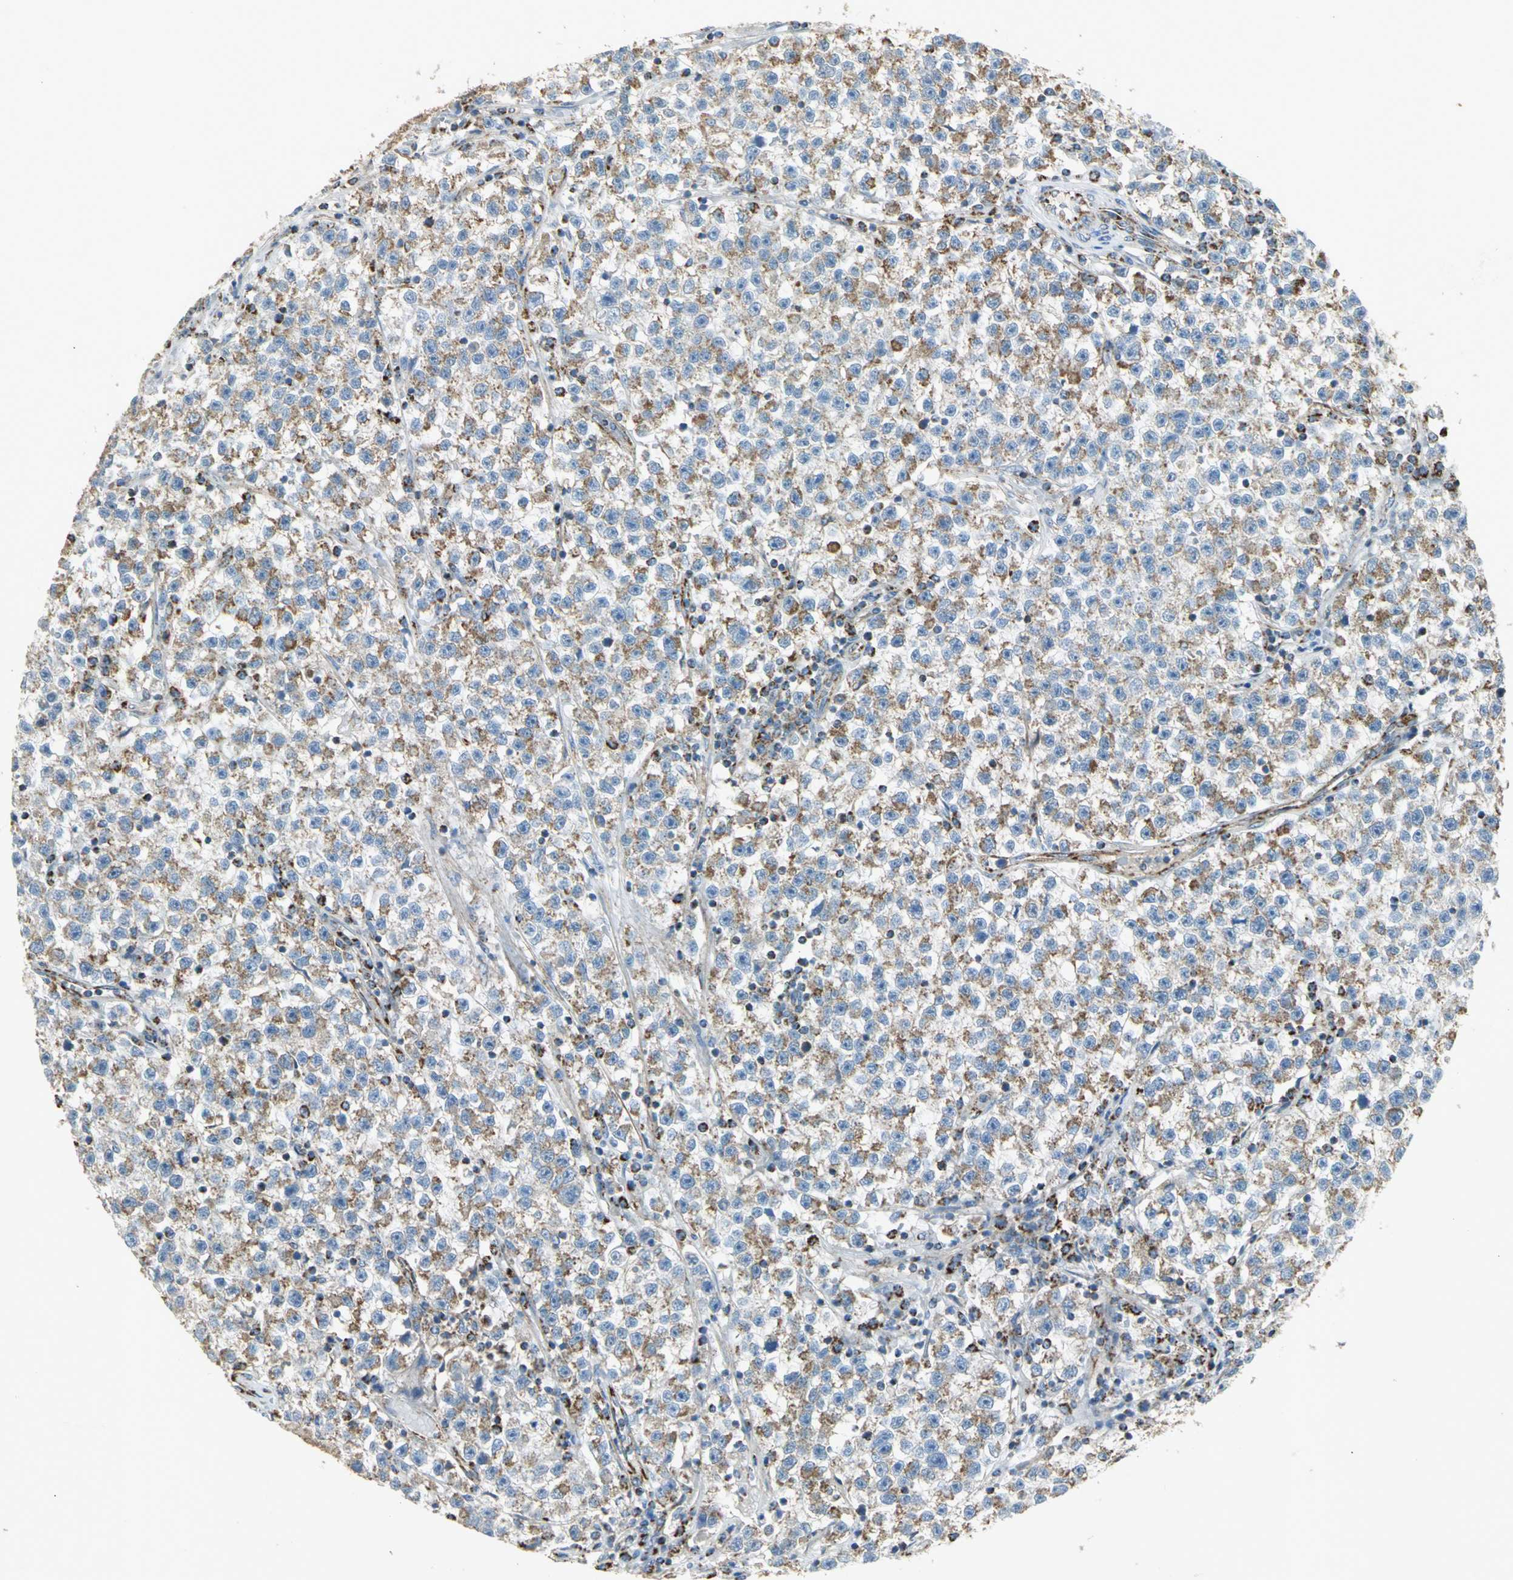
{"staining": {"intensity": "moderate", "quantity": ">75%", "location": "cytoplasmic/membranous"}, "tissue": "testis cancer", "cell_type": "Tumor cells", "image_type": "cancer", "snomed": [{"axis": "morphology", "description": "Seminoma, NOS"}, {"axis": "topography", "description": "Testis"}], "caption": "Brown immunohistochemical staining in testis seminoma displays moderate cytoplasmic/membranous positivity in about >75% of tumor cells. (Brightfield microscopy of DAB IHC at high magnification).", "gene": "NDUFB5", "patient": {"sex": "male", "age": 22}}